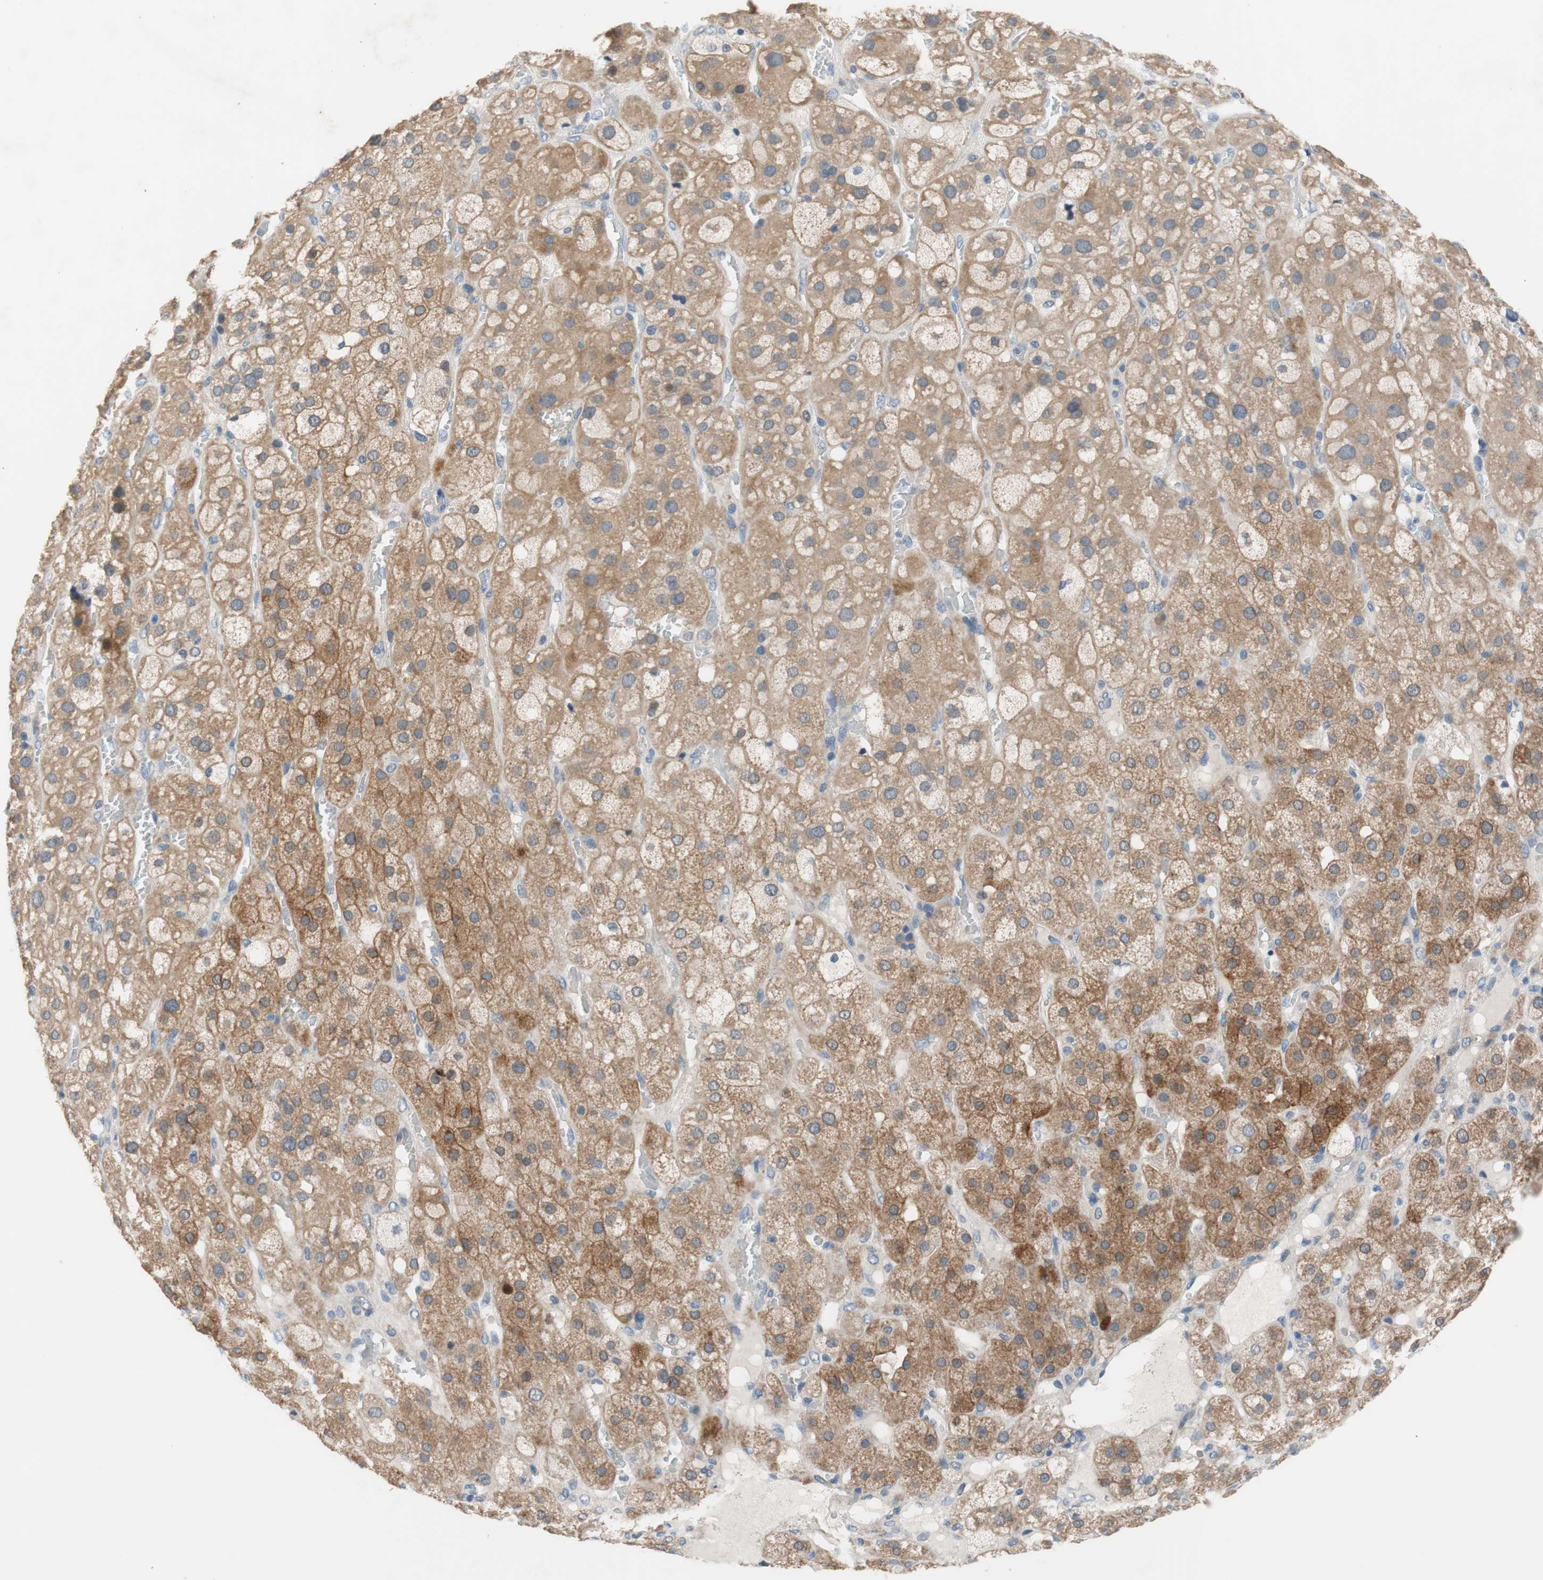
{"staining": {"intensity": "moderate", "quantity": ">75%", "location": "cytoplasmic/membranous"}, "tissue": "adrenal gland", "cell_type": "Glandular cells", "image_type": "normal", "snomed": [{"axis": "morphology", "description": "Normal tissue, NOS"}, {"axis": "topography", "description": "Adrenal gland"}], "caption": "Brown immunohistochemical staining in unremarkable adrenal gland demonstrates moderate cytoplasmic/membranous expression in approximately >75% of glandular cells. (DAB IHC with brightfield microscopy, high magnification).", "gene": "TACR3", "patient": {"sex": "female", "age": 47}}